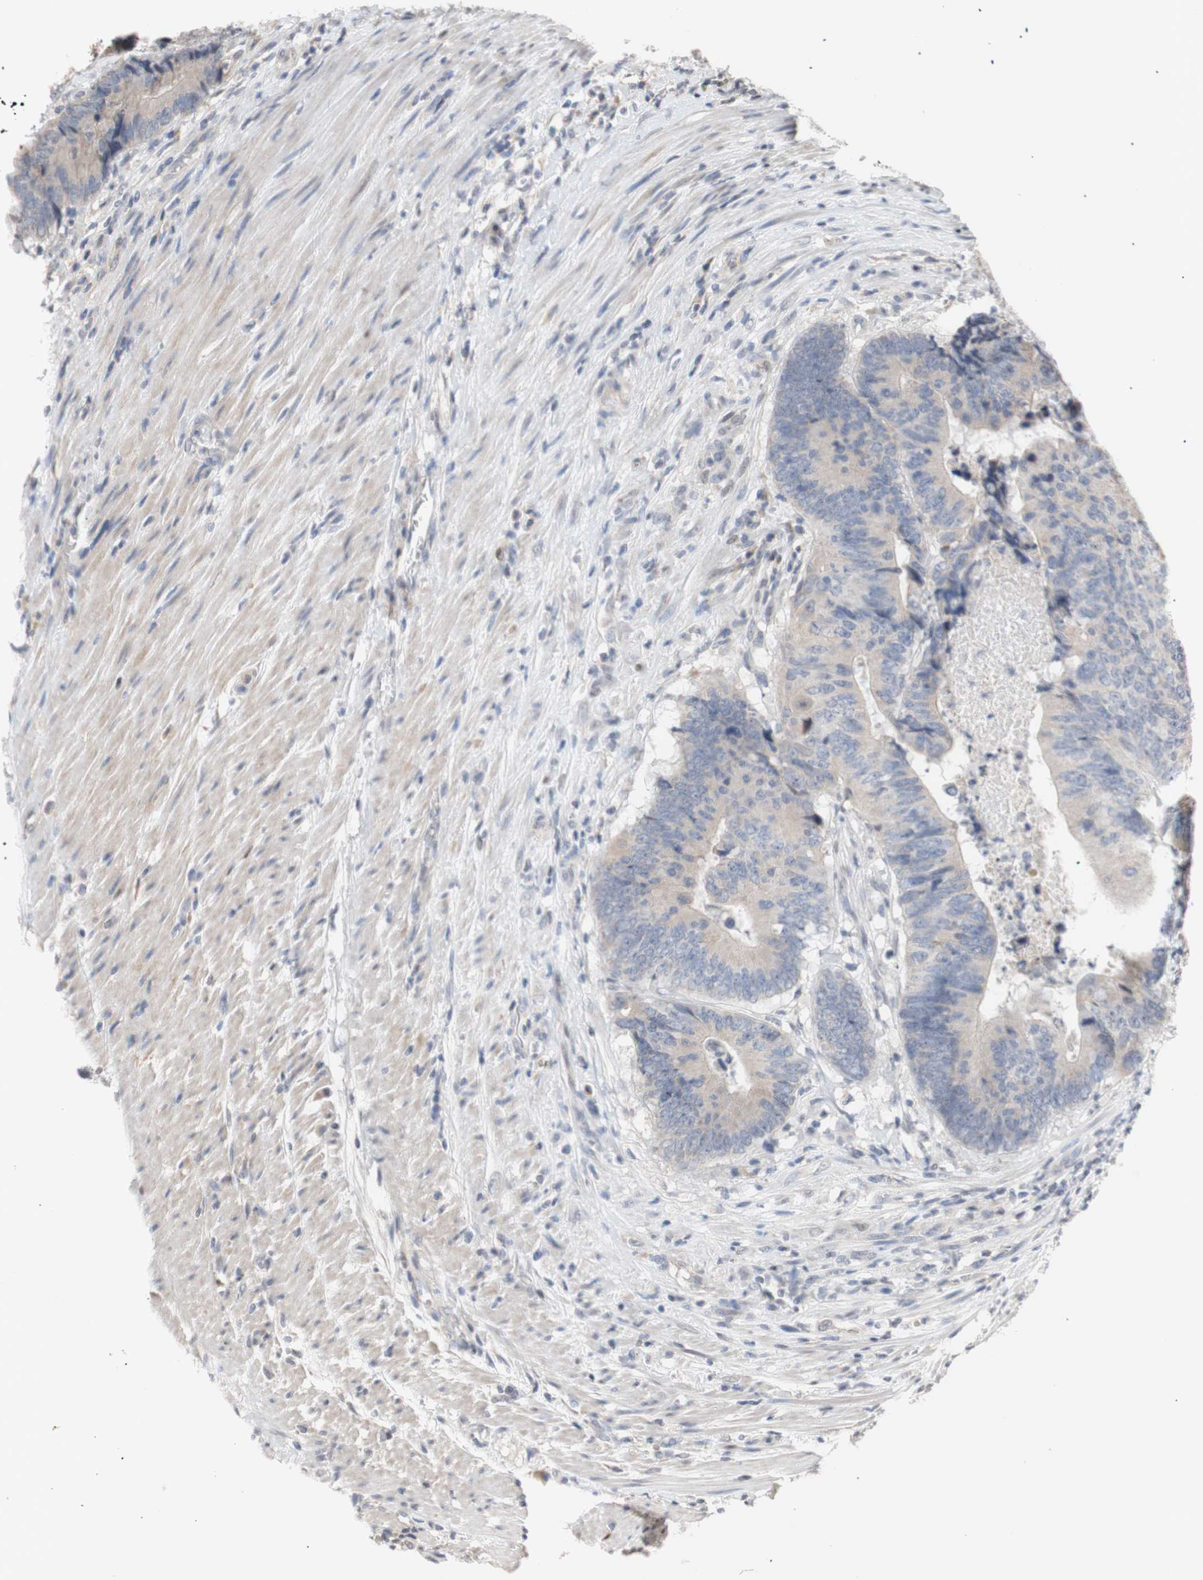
{"staining": {"intensity": "negative", "quantity": "none", "location": "none"}, "tissue": "colorectal cancer", "cell_type": "Tumor cells", "image_type": "cancer", "snomed": [{"axis": "morphology", "description": "Normal tissue, NOS"}, {"axis": "morphology", "description": "Adenocarcinoma, NOS"}, {"axis": "topography", "description": "Colon"}], "caption": "Colorectal cancer was stained to show a protein in brown. There is no significant positivity in tumor cells. (DAB immunohistochemistry visualized using brightfield microscopy, high magnification).", "gene": "FOSB", "patient": {"sex": "male", "age": 56}}